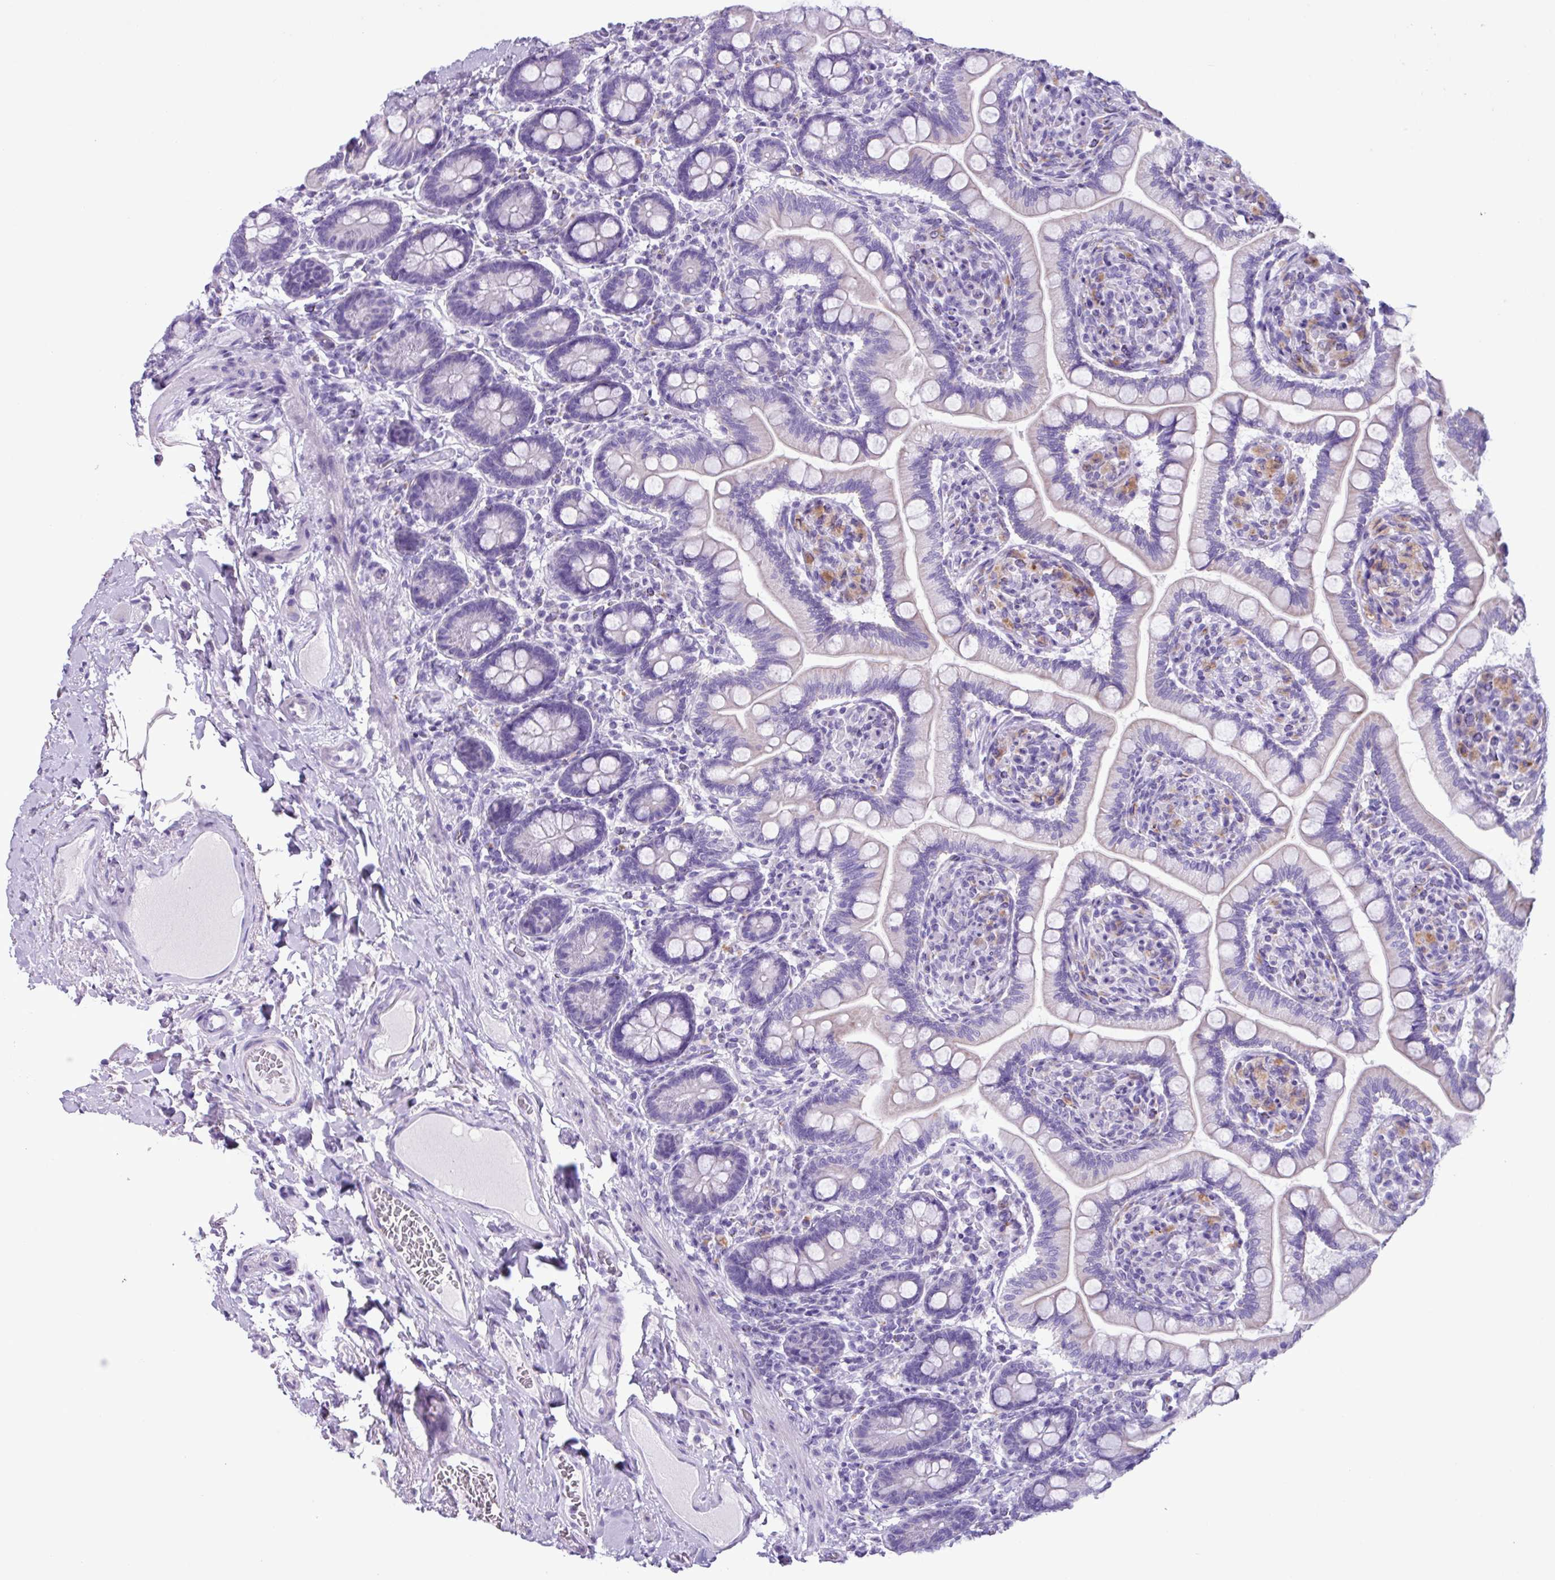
{"staining": {"intensity": "negative", "quantity": "none", "location": "none"}, "tissue": "small intestine", "cell_type": "Glandular cells", "image_type": "normal", "snomed": [{"axis": "morphology", "description": "Normal tissue, NOS"}, {"axis": "topography", "description": "Small intestine"}], "caption": "DAB immunohistochemical staining of unremarkable human small intestine exhibits no significant staining in glandular cells. (Brightfield microscopy of DAB (3,3'-diaminobenzidine) IHC at high magnification).", "gene": "AGO3", "patient": {"sex": "female", "age": 64}}